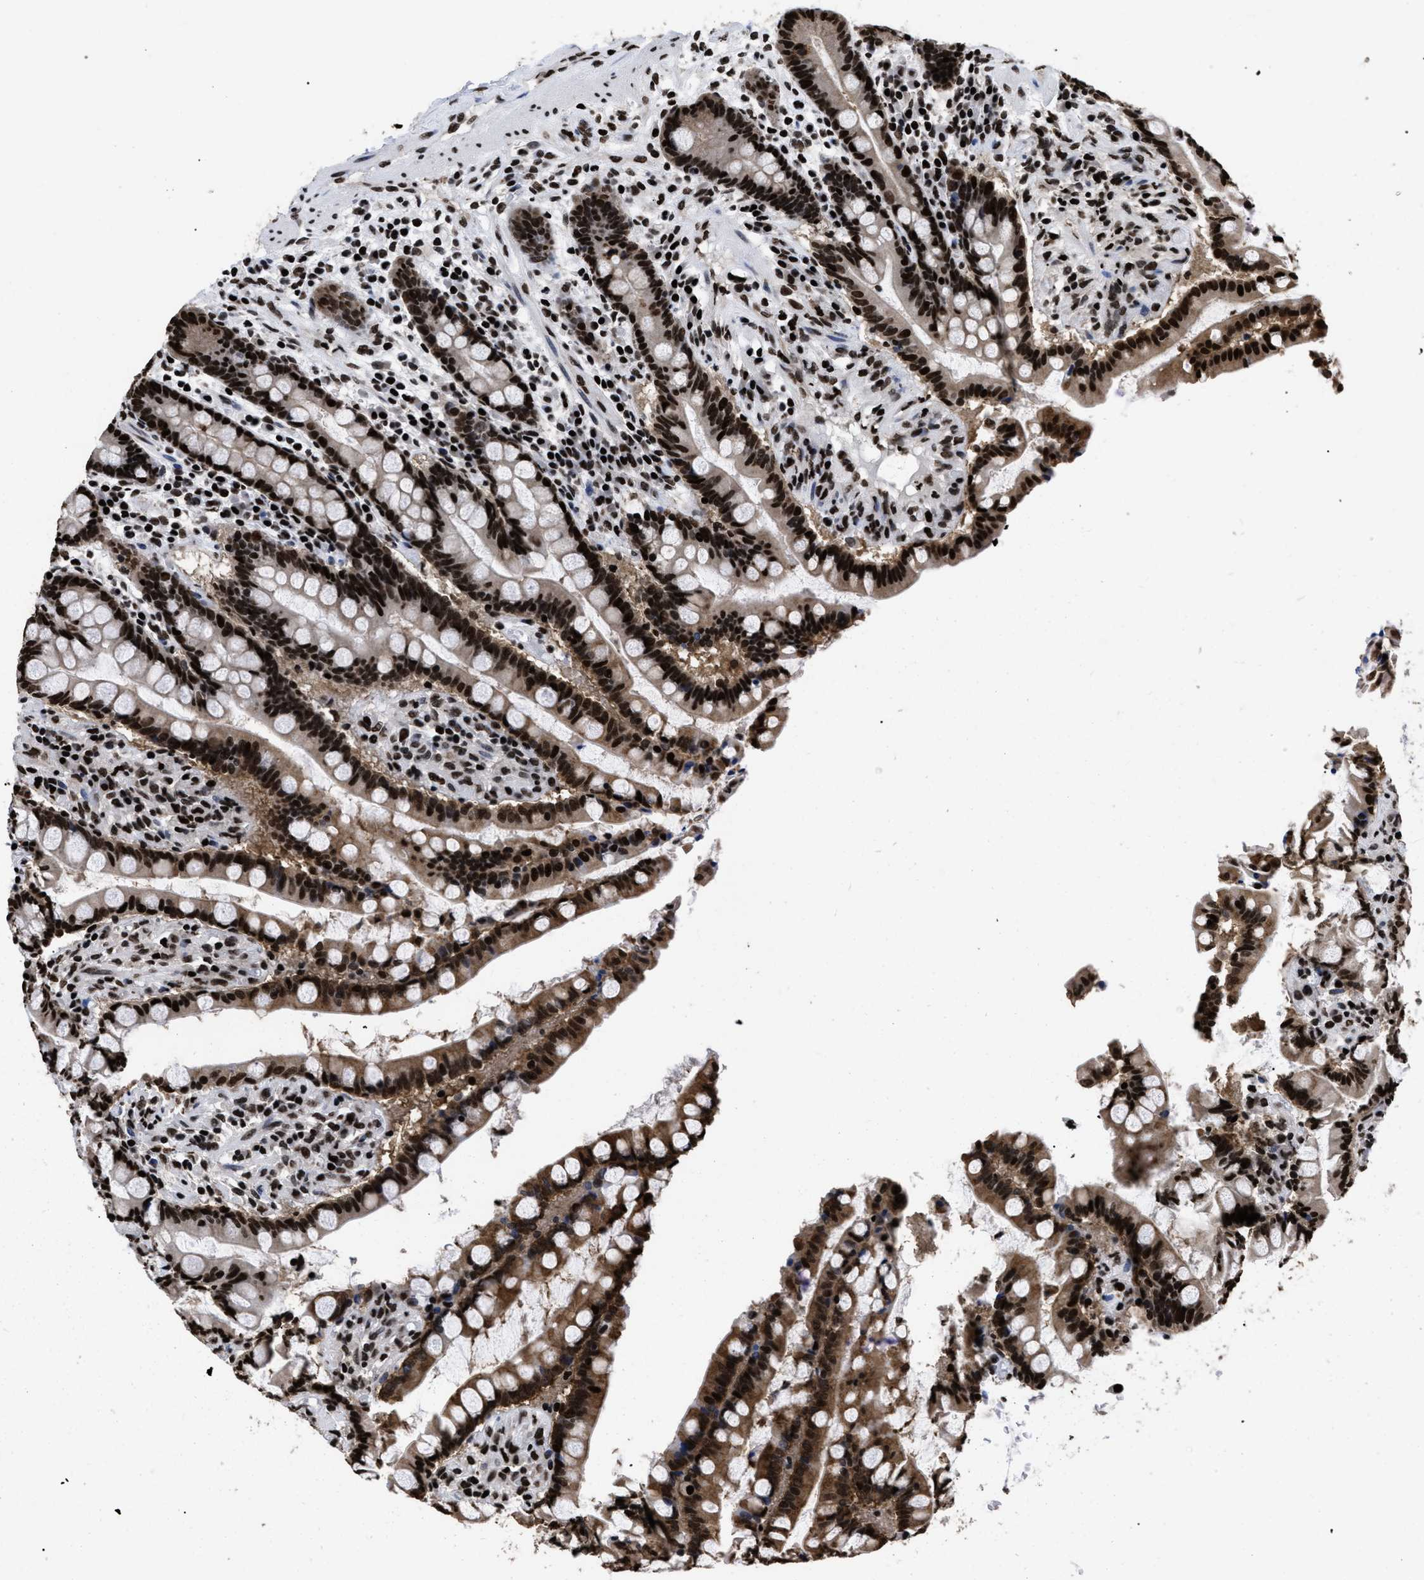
{"staining": {"intensity": "strong", "quantity": ">75%", "location": "nuclear"}, "tissue": "colon", "cell_type": "Endothelial cells", "image_type": "normal", "snomed": [{"axis": "morphology", "description": "Normal tissue, NOS"}, {"axis": "topography", "description": "Colon"}], "caption": "Strong nuclear positivity is seen in about >75% of endothelial cells in benign colon. (brown staining indicates protein expression, while blue staining denotes nuclei).", "gene": "CALHM3", "patient": {"sex": "male", "age": 73}}